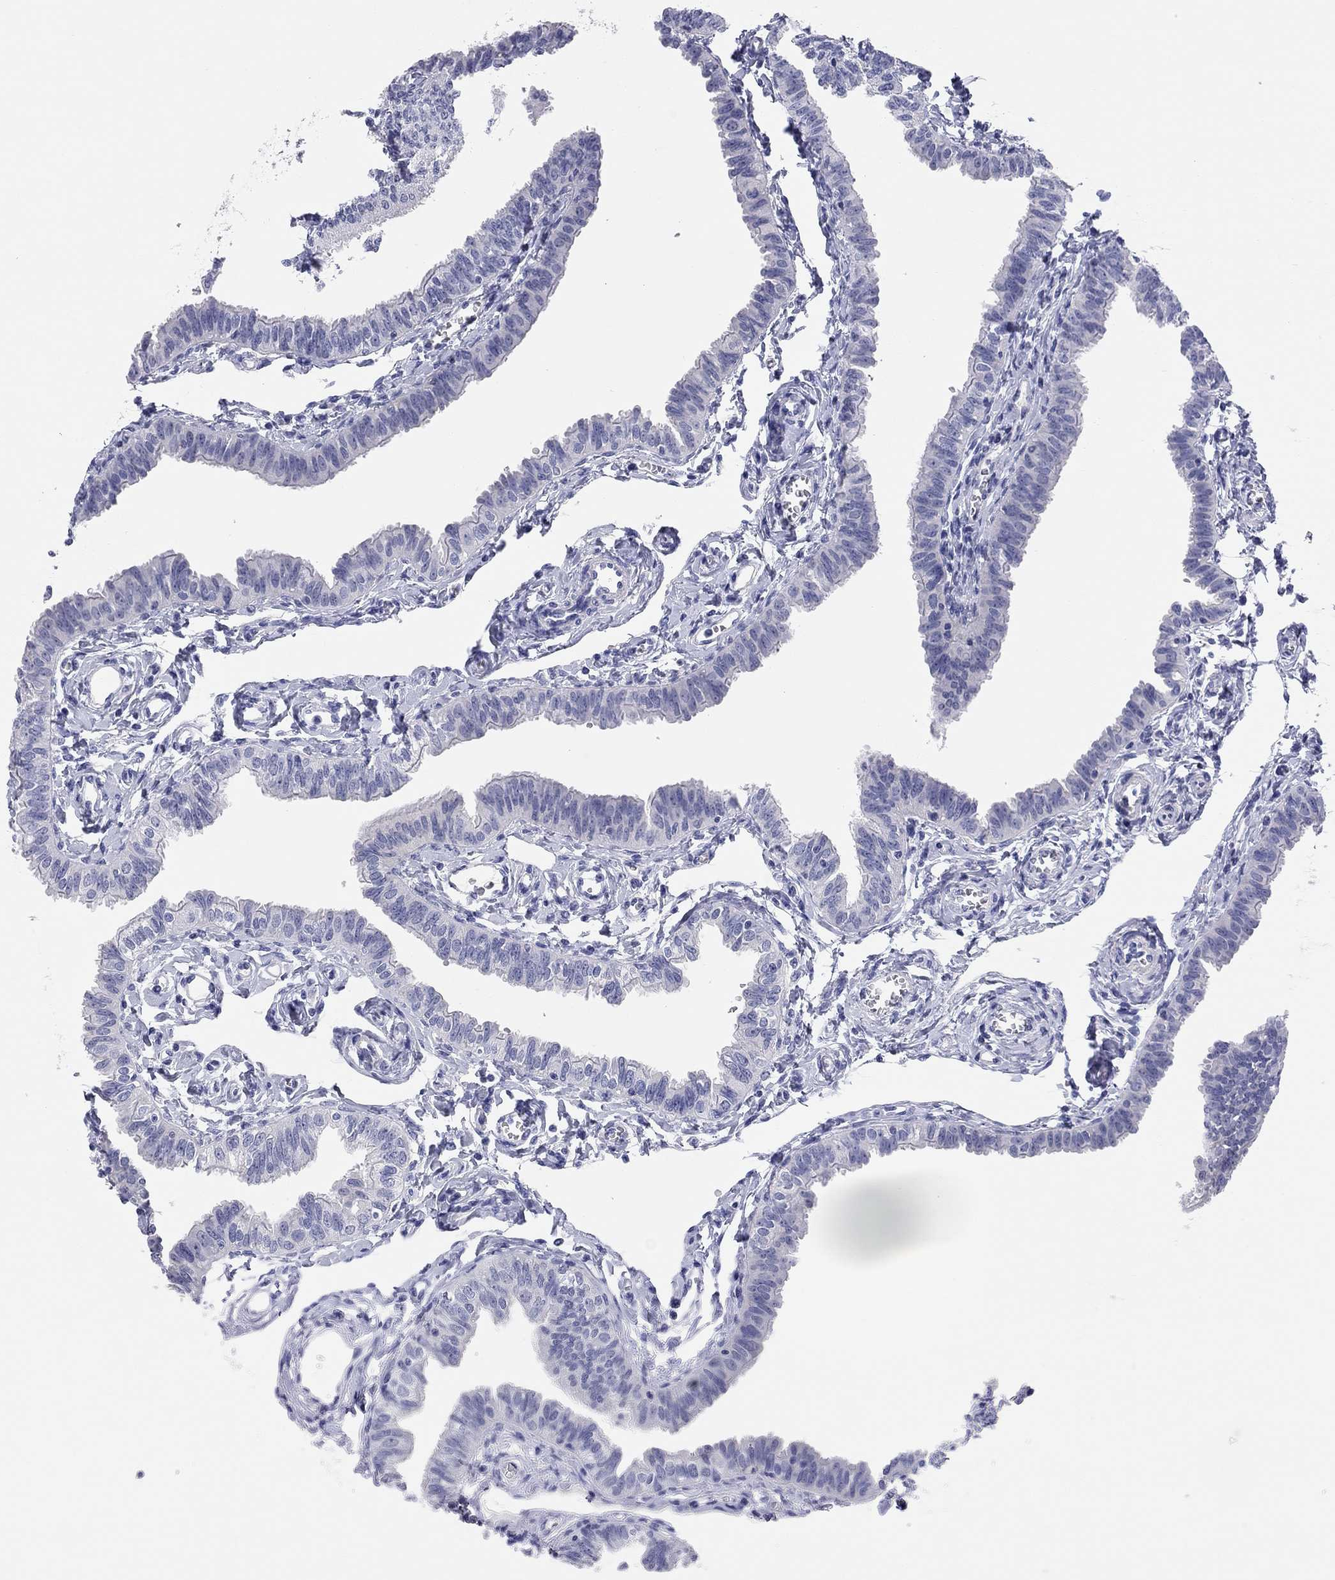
{"staining": {"intensity": "negative", "quantity": "none", "location": "none"}, "tissue": "fallopian tube", "cell_type": "Glandular cells", "image_type": "normal", "snomed": [{"axis": "morphology", "description": "Normal tissue, NOS"}, {"axis": "topography", "description": "Fallopian tube"}], "caption": "The immunohistochemistry histopathology image has no significant expression in glandular cells of fallopian tube.", "gene": "ENSG00000269035", "patient": {"sex": "female", "age": 54}}